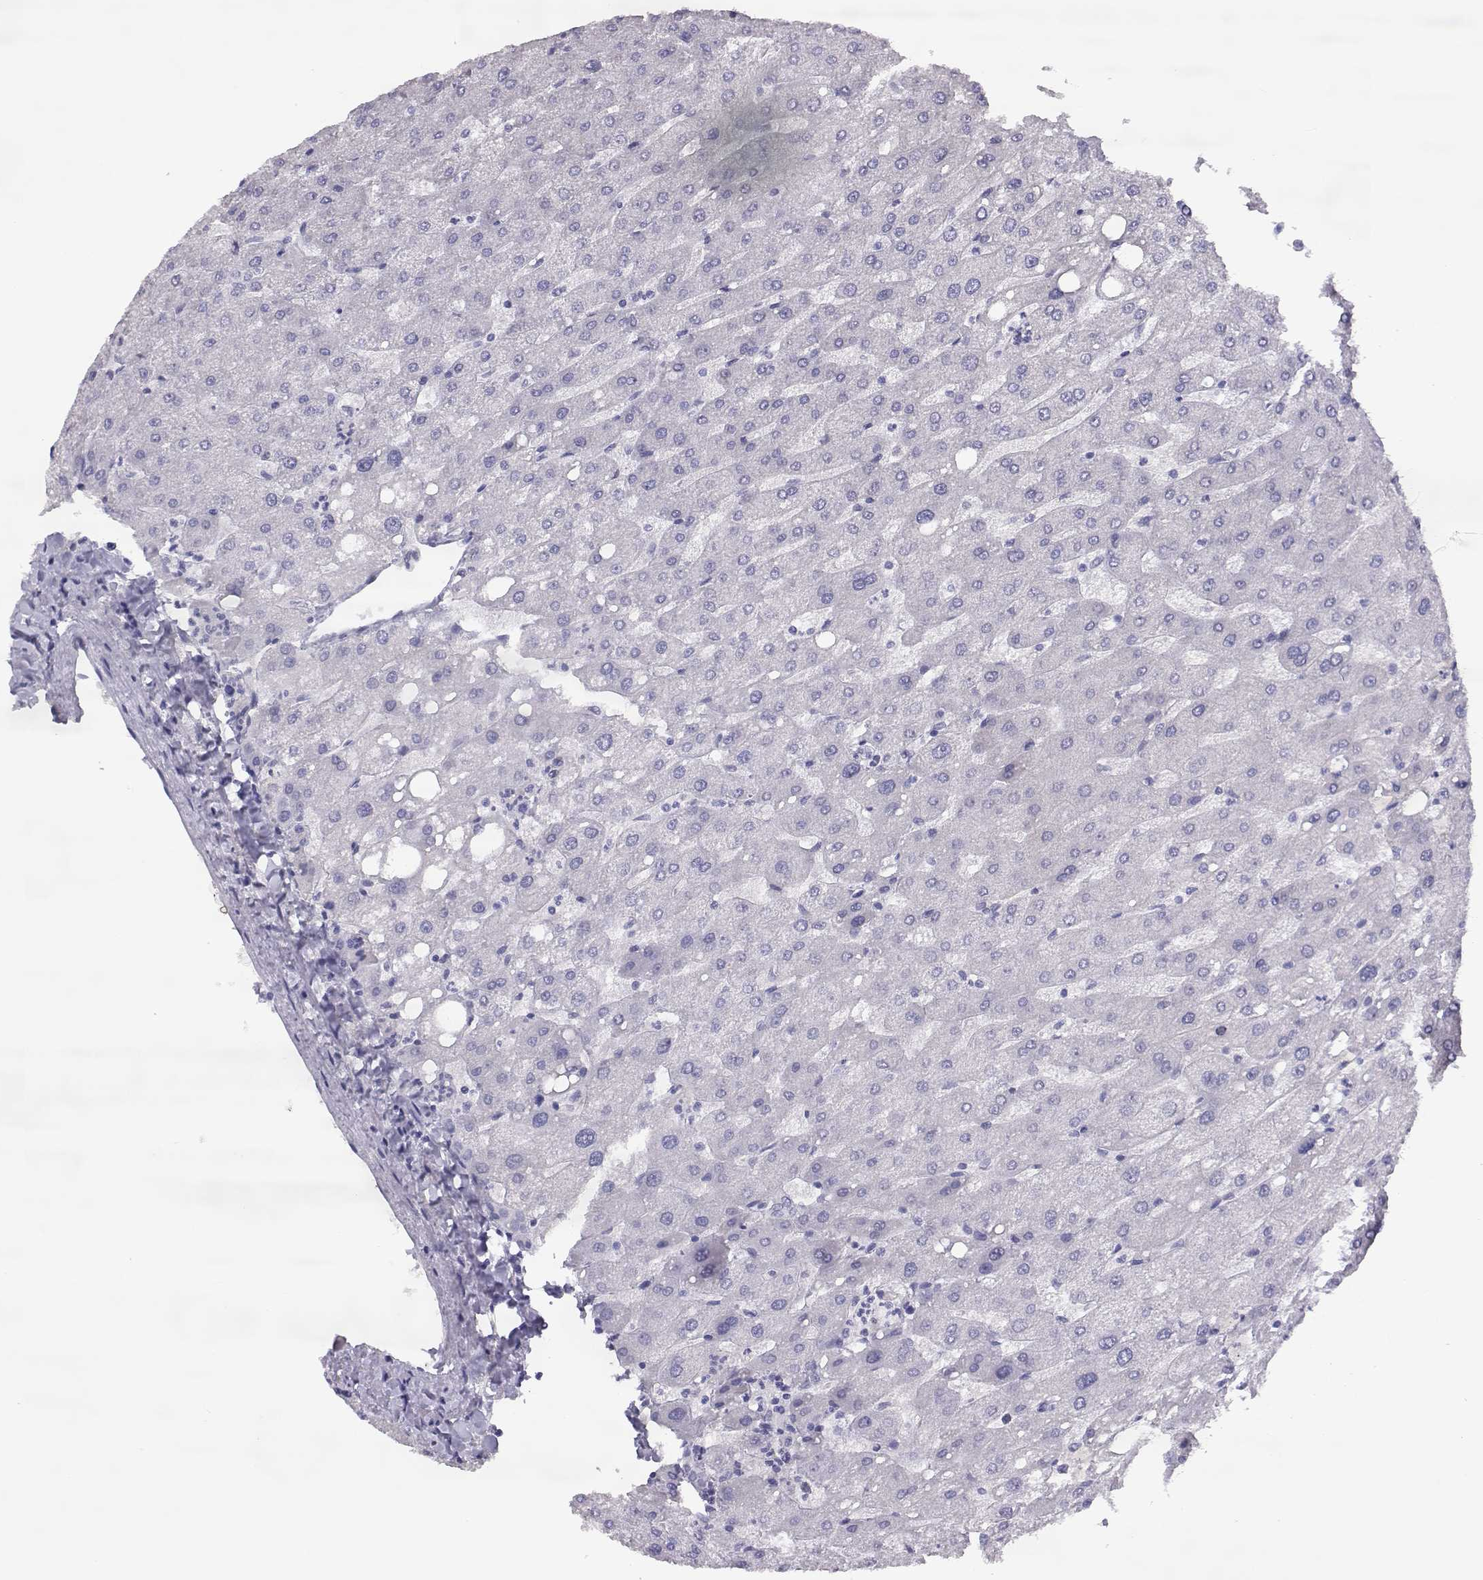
{"staining": {"intensity": "negative", "quantity": "none", "location": "none"}, "tissue": "liver", "cell_type": "Cholangiocytes", "image_type": "normal", "snomed": [{"axis": "morphology", "description": "Normal tissue, NOS"}, {"axis": "topography", "description": "Liver"}], "caption": "Immunohistochemistry image of normal human liver stained for a protein (brown), which demonstrates no staining in cholangiocytes.", "gene": "PMCH", "patient": {"sex": "male", "age": 67}}